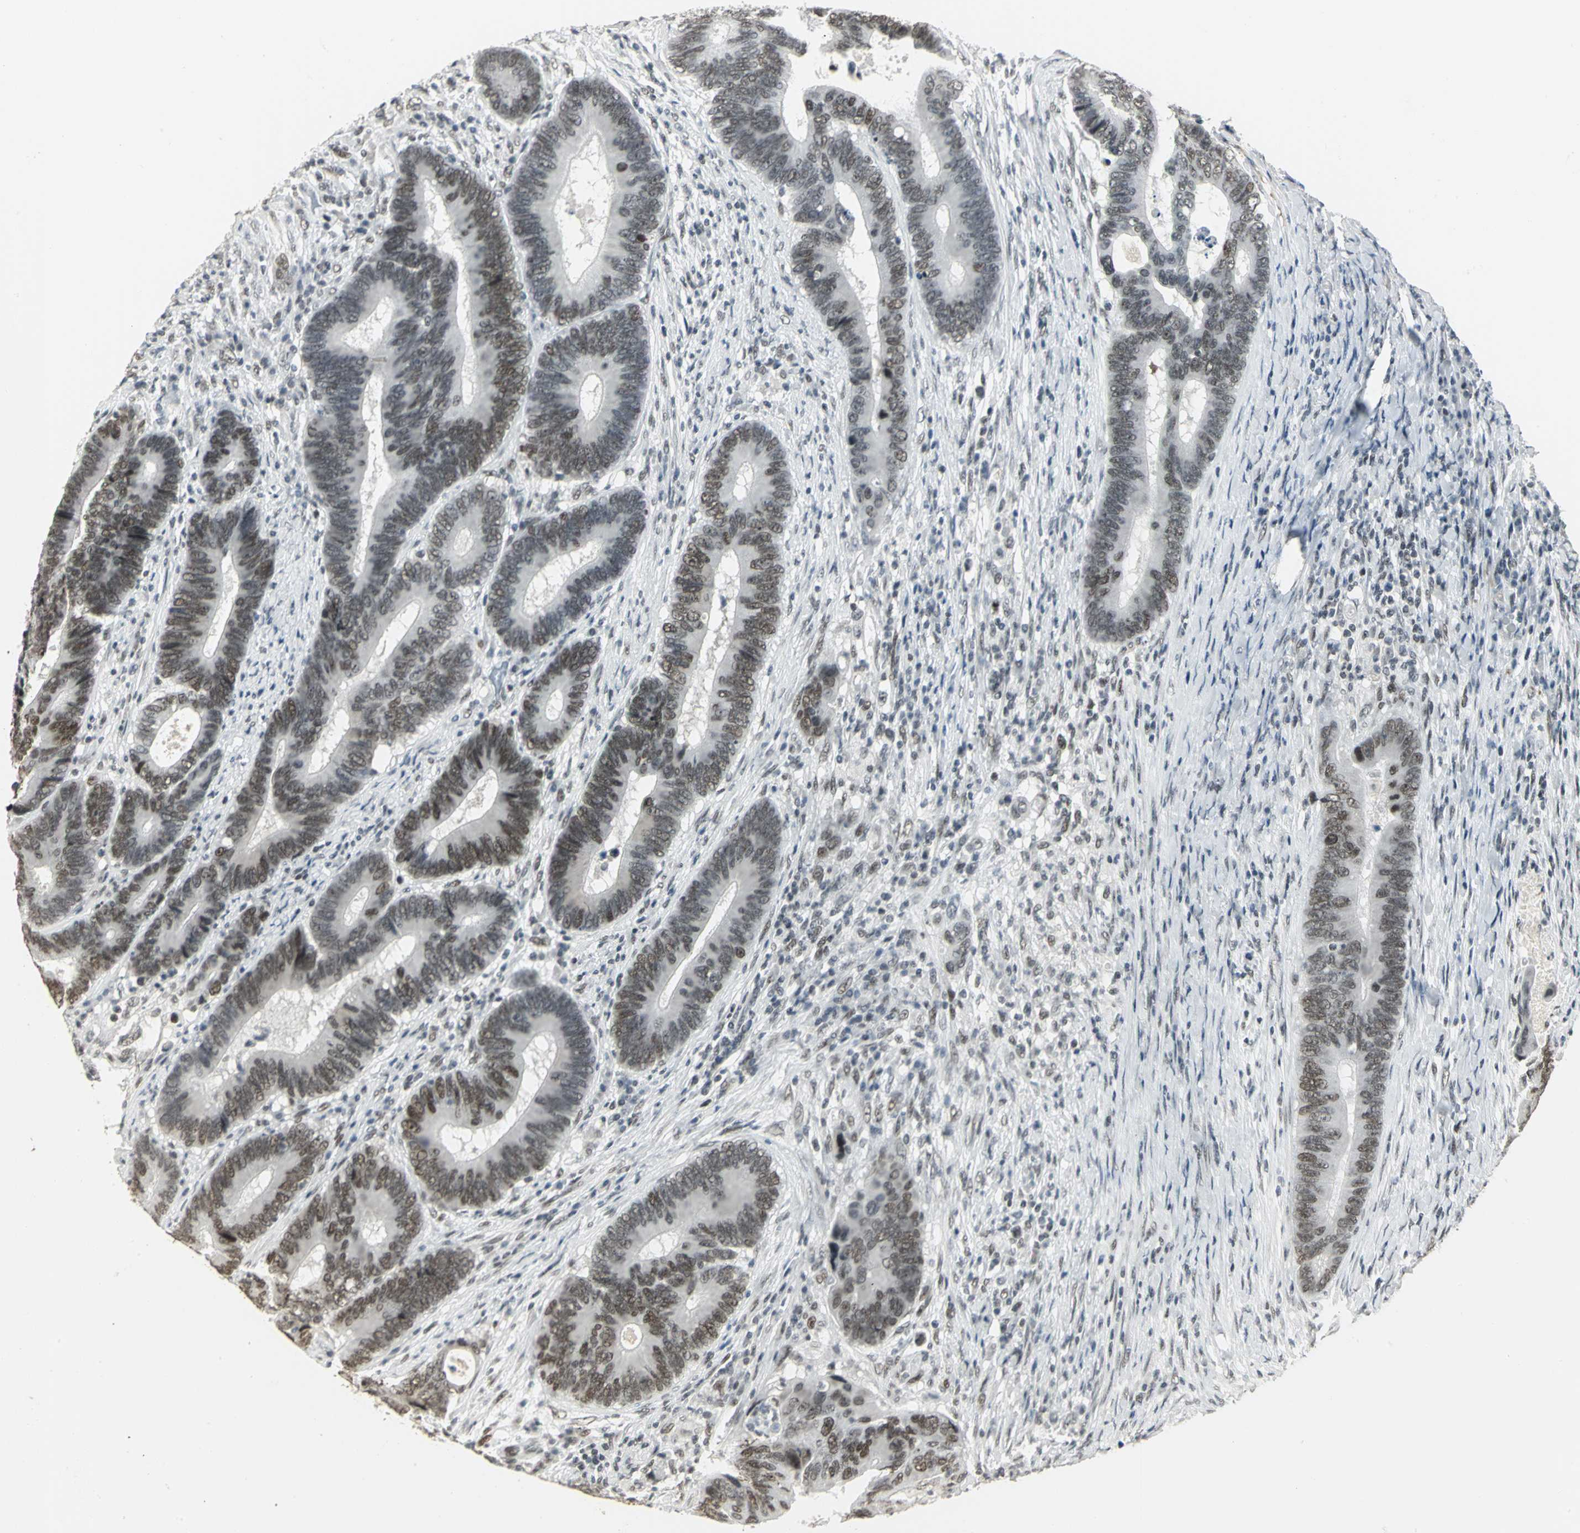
{"staining": {"intensity": "moderate", "quantity": ">75%", "location": "nuclear"}, "tissue": "colorectal cancer", "cell_type": "Tumor cells", "image_type": "cancer", "snomed": [{"axis": "morphology", "description": "Adenocarcinoma, NOS"}, {"axis": "topography", "description": "Colon"}], "caption": "Immunohistochemical staining of human colorectal adenocarcinoma shows moderate nuclear protein staining in approximately >75% of tumor cells.", "gene": "CBX3", "patient": {"sex": "female", "age": 78}}